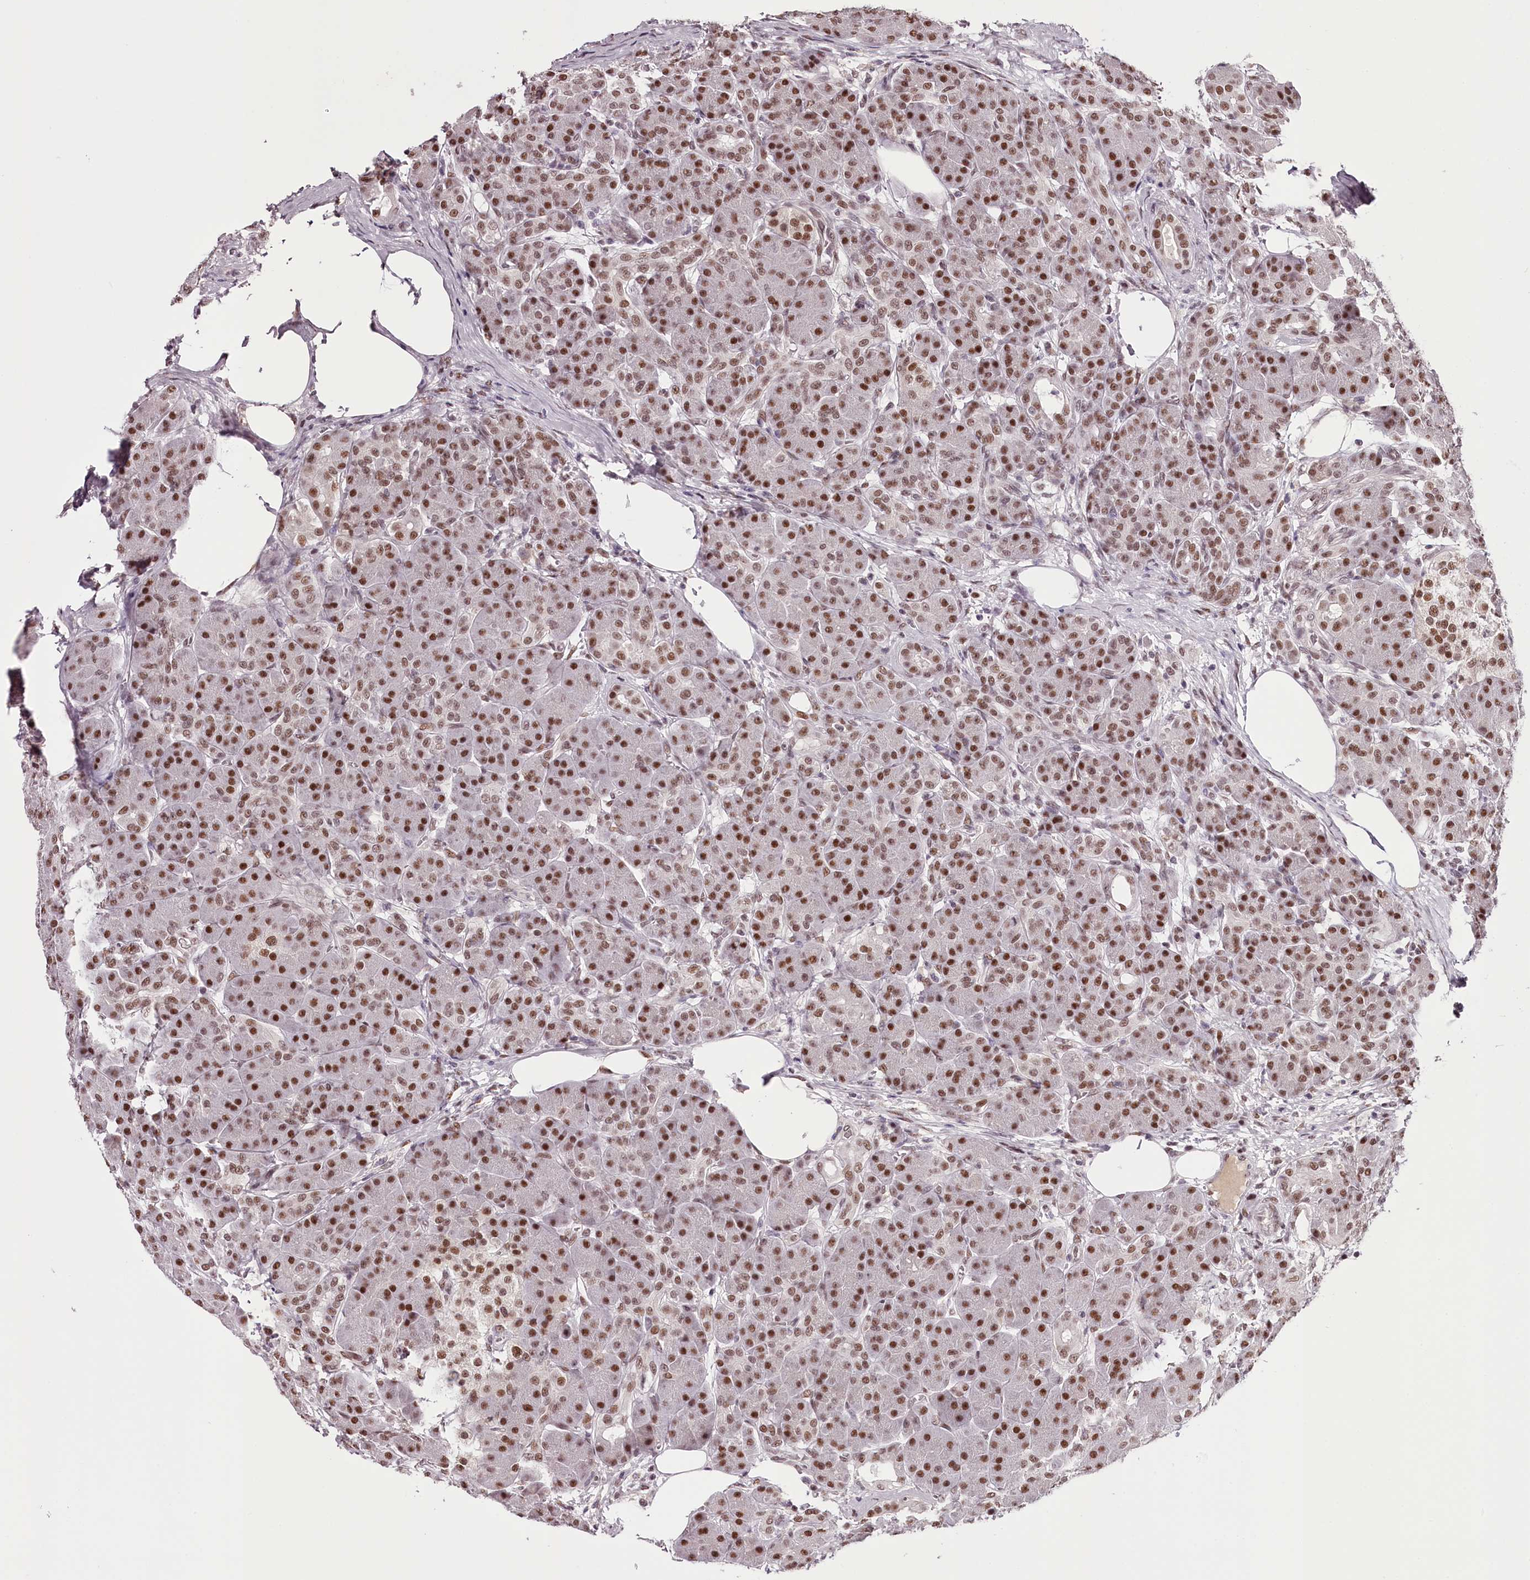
{"staining": {"intensity": "strong", "quantity": ">75%", "location": "nuclear"}, "tissue": "pancreas", "cell_type": "Exocrine glandular cells", "image_type": "normal", "snomed": [{"axis": "morphology", "description": "Normal tissue, NOS"}, {"axis": "topography", "description": "Pancreas"}], "caption": "This is a micrograph of immunohistochemistry staining of normal pancreas, which shows strong expression in the nuclear of exocrine glandular cells.", "gene": "TTC33", "patient": {"sex": "male", "age": 63}}